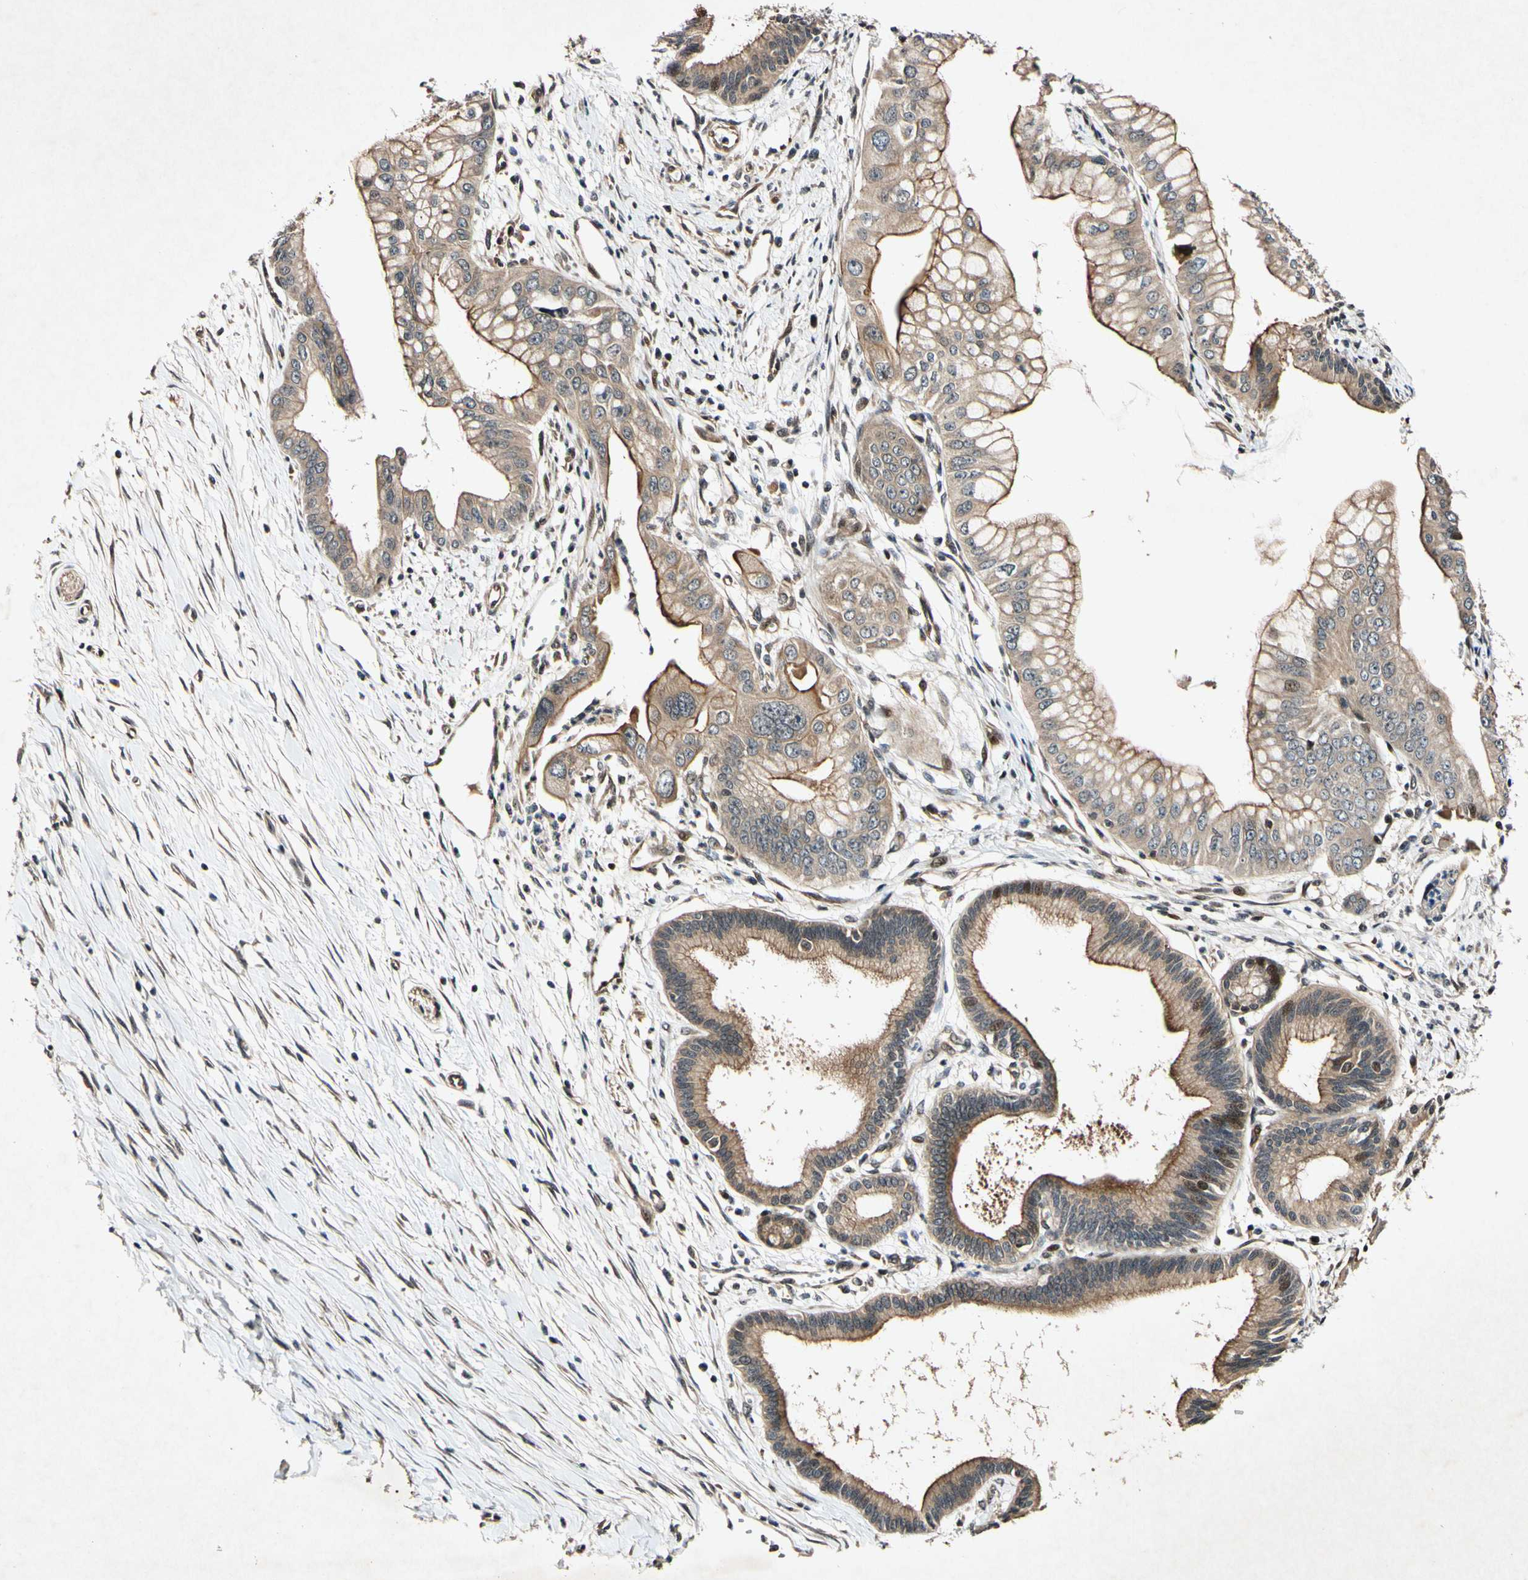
{"staining": {"intensity": "moderate", "quantity": ">75%", "location": "cytoplasmic/membranous,nuclear"}, "tissue": "pancreatic cancer", "cell_type": "Tumor cells", "image_type": "cancer", "snomed": [{"axis": "morphology", "description": "Adenocarcinoma, NOS"}, {"axis": "topography", "description": "Pancreas"}], "caption": "Approximately >75% of tumor cells in human adenocarcinoma (pancreatic) reveal moderate cytoplasmic/membranous and nuclear protein positivity as visualized by brown immunohistochemical staining.", "gene": "CSNK1E", "patient": {"sex": "male", "age": 59}}